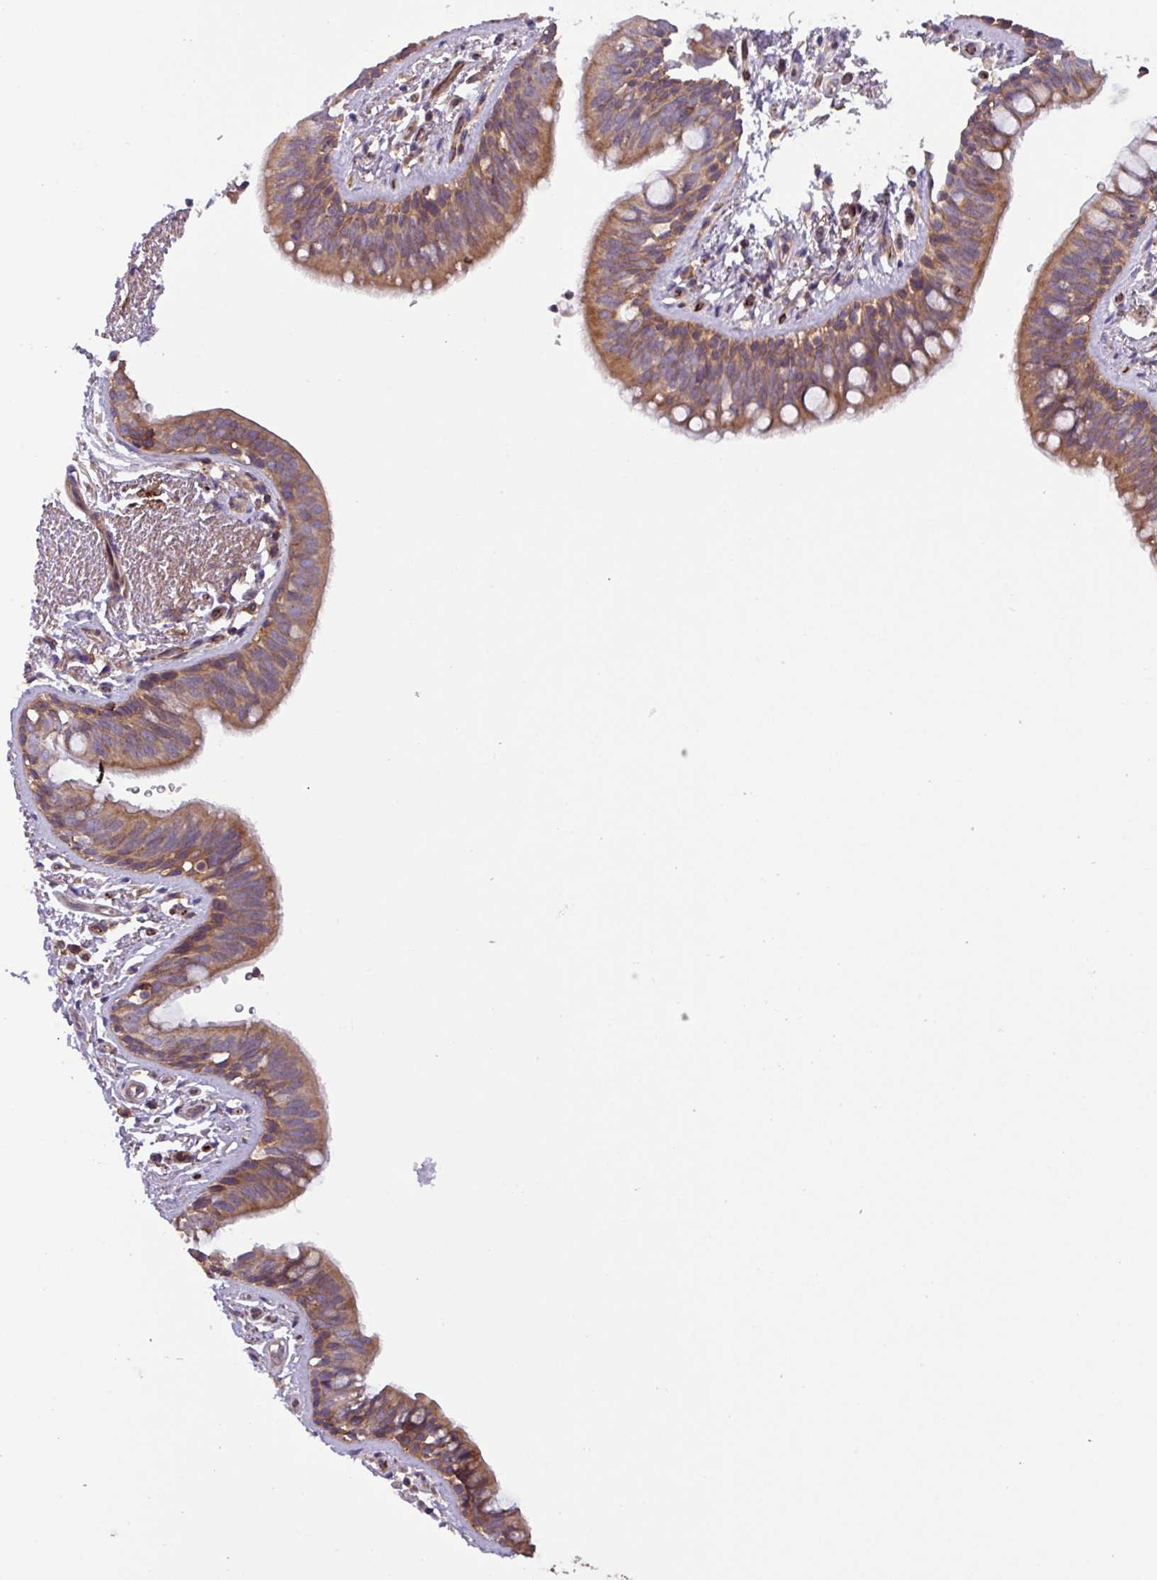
{"staining": {"intensity": "moderate", "quantity": ">75%", "location": "cytoplasmic/membranous"}, "tissue": "bronchus", "cell_type": "Respiratory epithelial cells", "image_type": "normal", "snomed": [{"axis": "morphology", "description": "Normal tissue, NOS"}, {"axis": "morphology", "description": "Neoplasm, uncertain whether benign or malignant"}, {"axis": "topography", "description": "Bronchus"}, {"axis": "topography", "description": "Lung"}], "caption": "A histopathology image of human bronchus stained for a protein reveals moderate cytoplasmic/membranous brown staining in respiratory epithelial cells. Ihc stains the protein in brown and the nuclei are stained blue.", "gene": "PLEKHD1", "patient": {"sex": "male", "age": 55}}